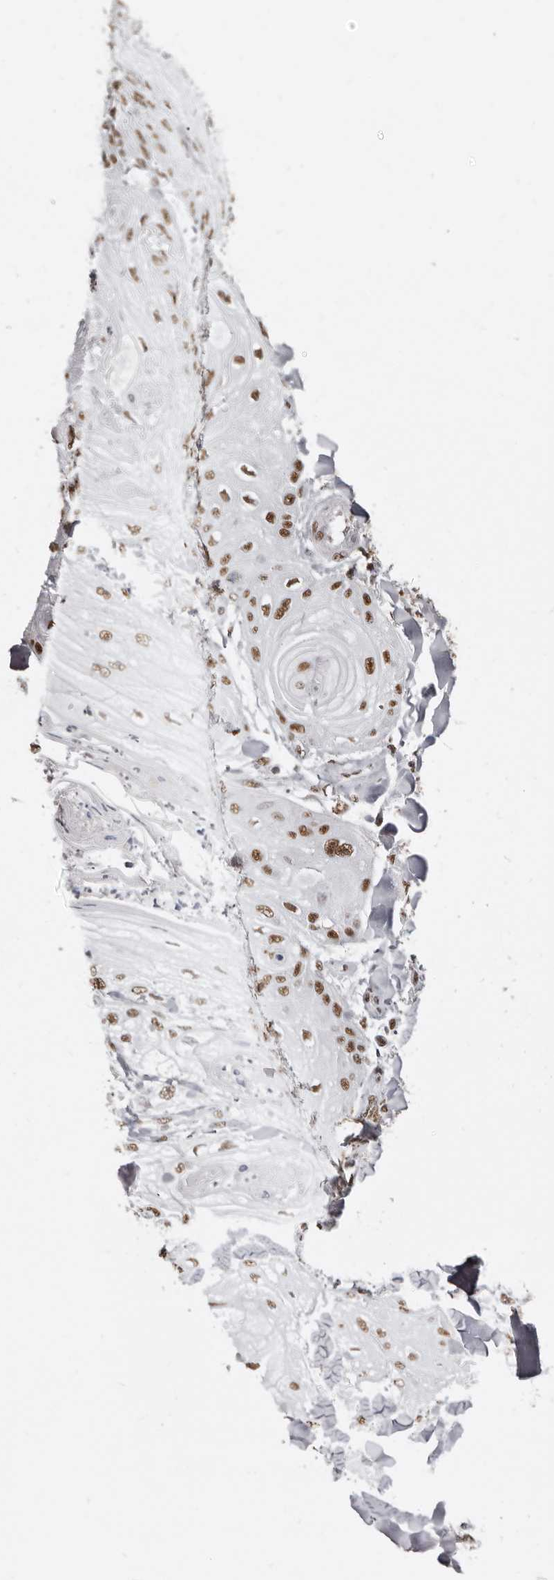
{"staining": {"intensity": "strong", "quantity": ">75%", "location": "nuclear"}, "tissue": "skin cancer", "cell_type": "Tumor cells", "image_type": "cancer", "snomed": [{"axis": "morphology", "description": "Squamous cell carcinoma, NOS"}, {"axis": "topography", "description": "Skin"}], "caption": "Immunohistochemical staining of skin cancer reveals strong nuclear protein staining in approximately >75% of tumor cells.", "gene": "SCAF4", "patient": {"sex": "male", "age": 74}}